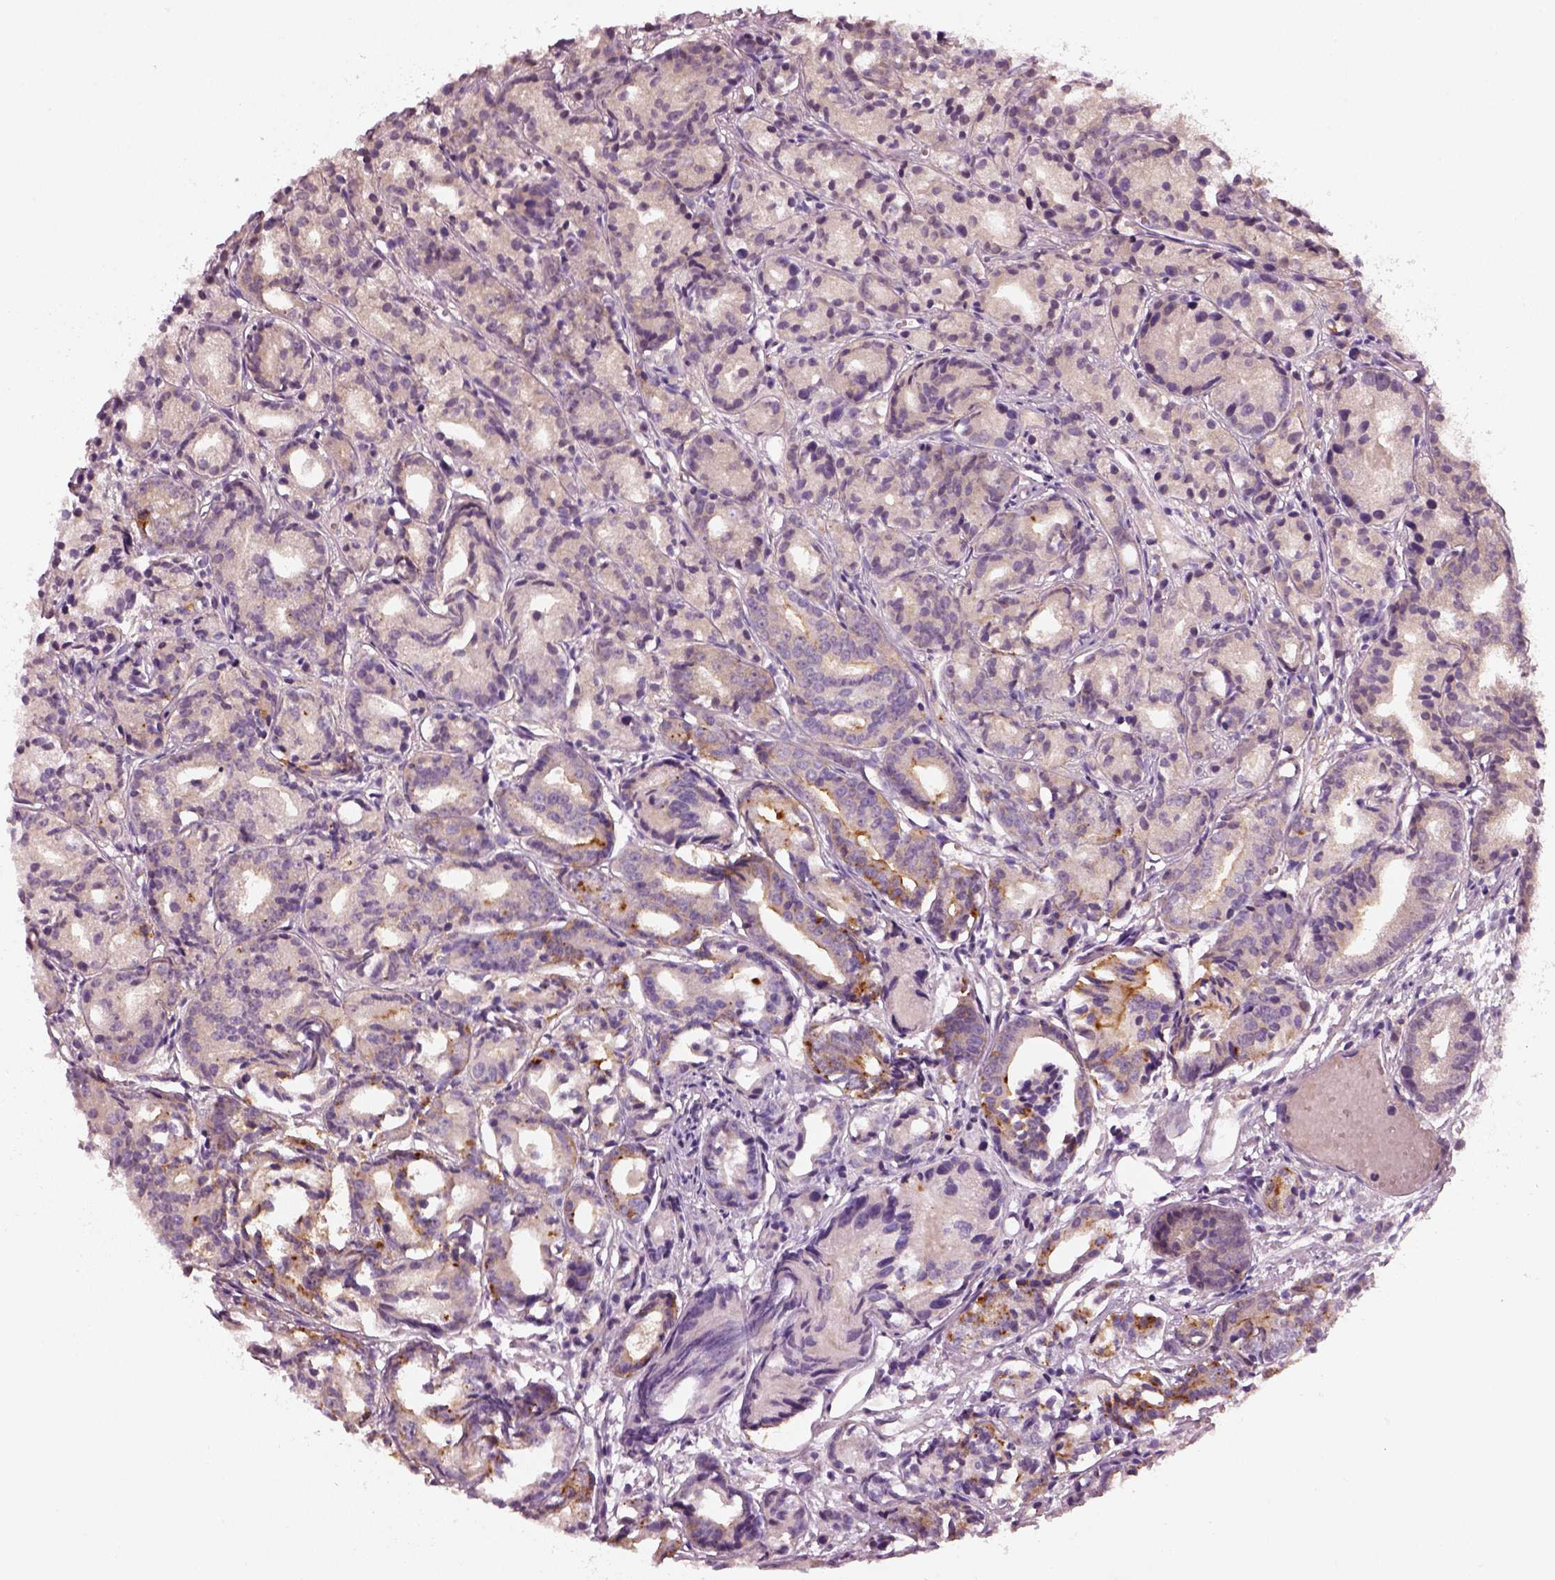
{"staining": {"intensity": "weak", "quantity": "<25%", "location": "cytoplasmic/membranous"}, "tissue": "prostate cancer", "cell_type": "Tumor cells", "image_type": "cancer", "snomed": [{"axis": "morphology", "description": "Adenocarcinoma, Medium grade"}, {"axis": "topography", "description": "Prostate"}], "caption": "Histopathology image shows no significant protein staining in tumor cells of prostate cancer.", "gene": "ELSPBP1", "patient": {"sex": "male", "age": 74}}